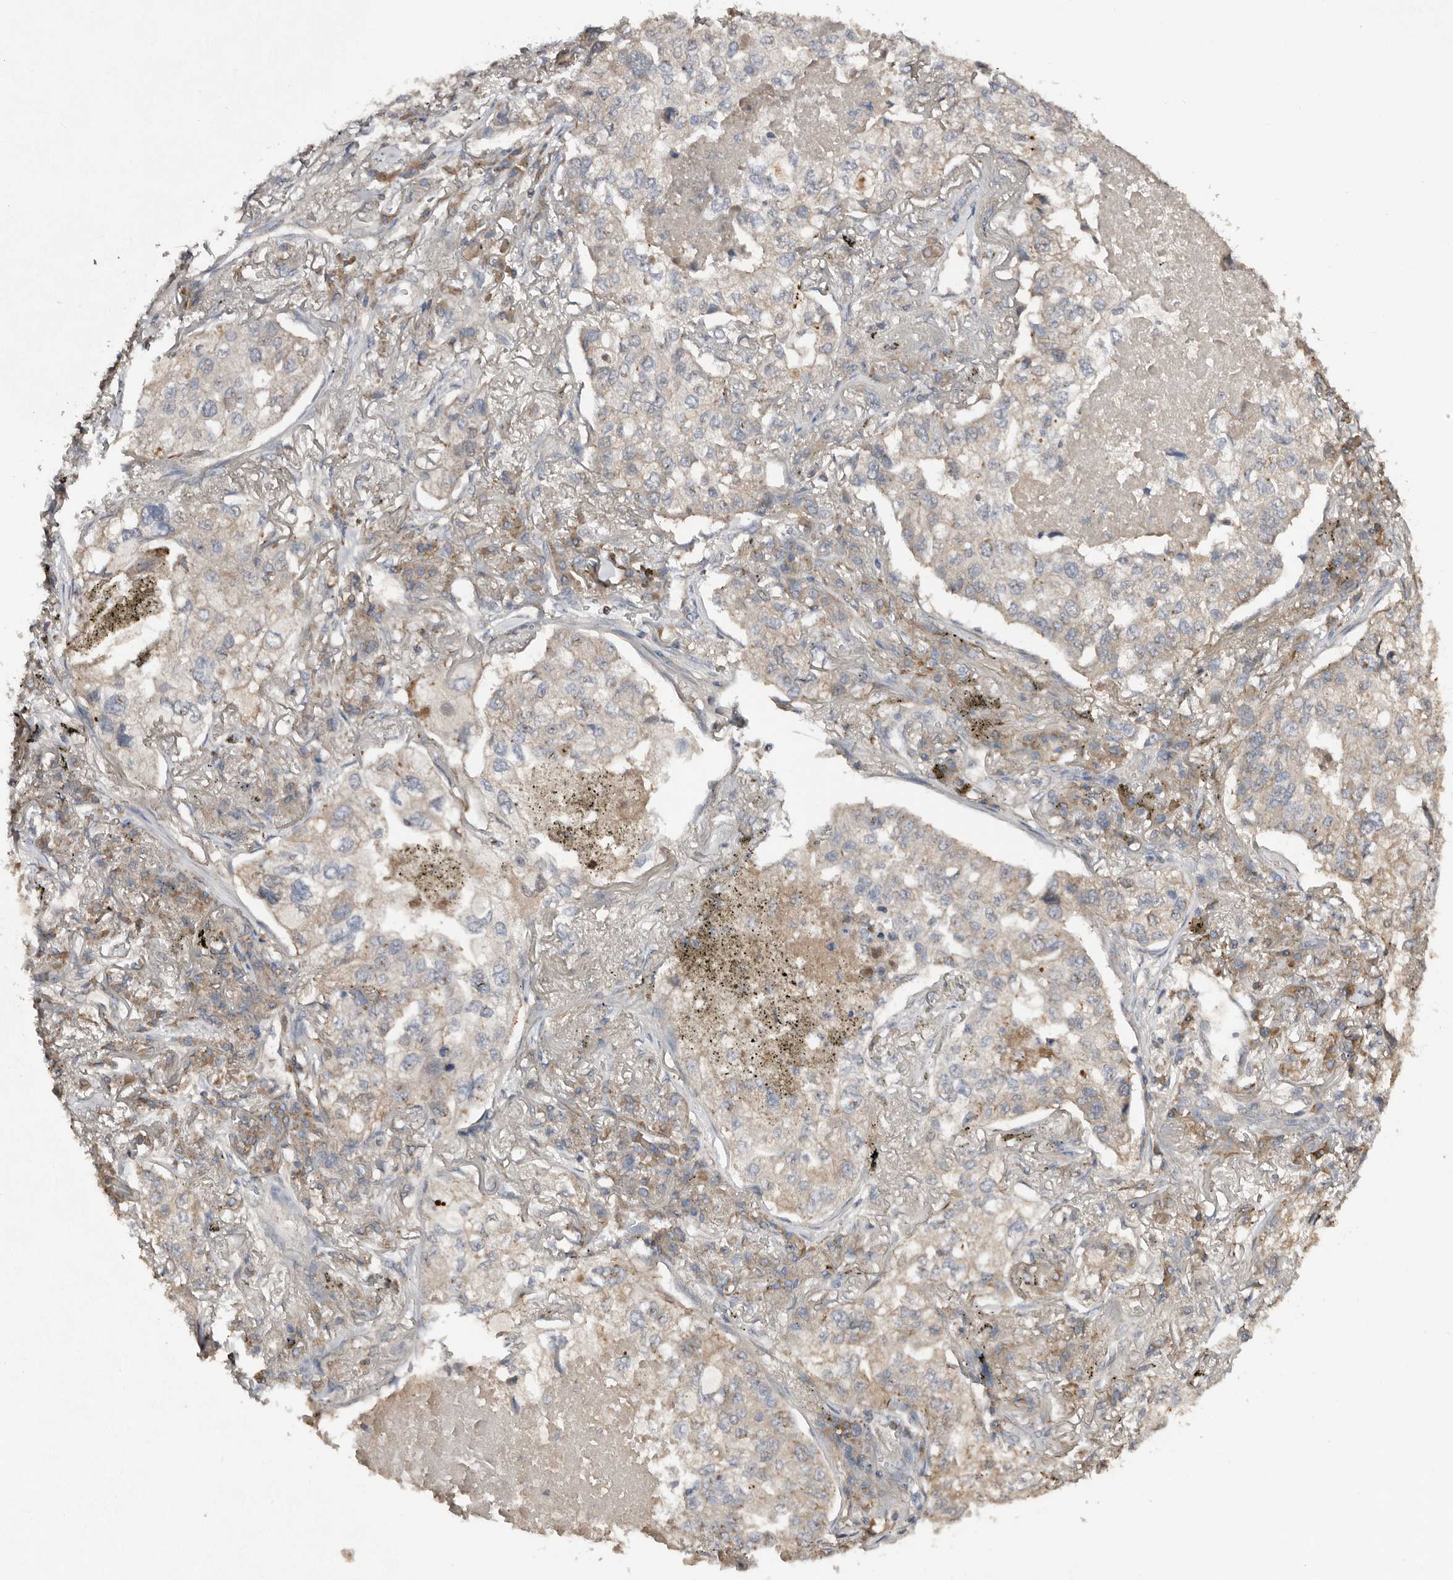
{"staining": {"intensity": "negative", "quantity": "none", "location": "none"}, "tissue": "lung cancer", "cell_type": "Tumor cells", "image_type": "cancer", "snomed": [{"axis": "morphology", "description": "Adenocarcinoma, NOS"}, {"axis": "topography", "description": "Lung"}], "caption": "Immunohistochemistry of adenocarcinoma (lung) demonstrates no expression in tumor cells. (Stains: DAB (3,3'-diaminobenzidine) immunohistochemistry with hematoxylin counter stain, Microscopy: brightfield microscopy at high magnification).", "gene": "SLC39A2", "patient": {"sex": "male", "age": 65}}